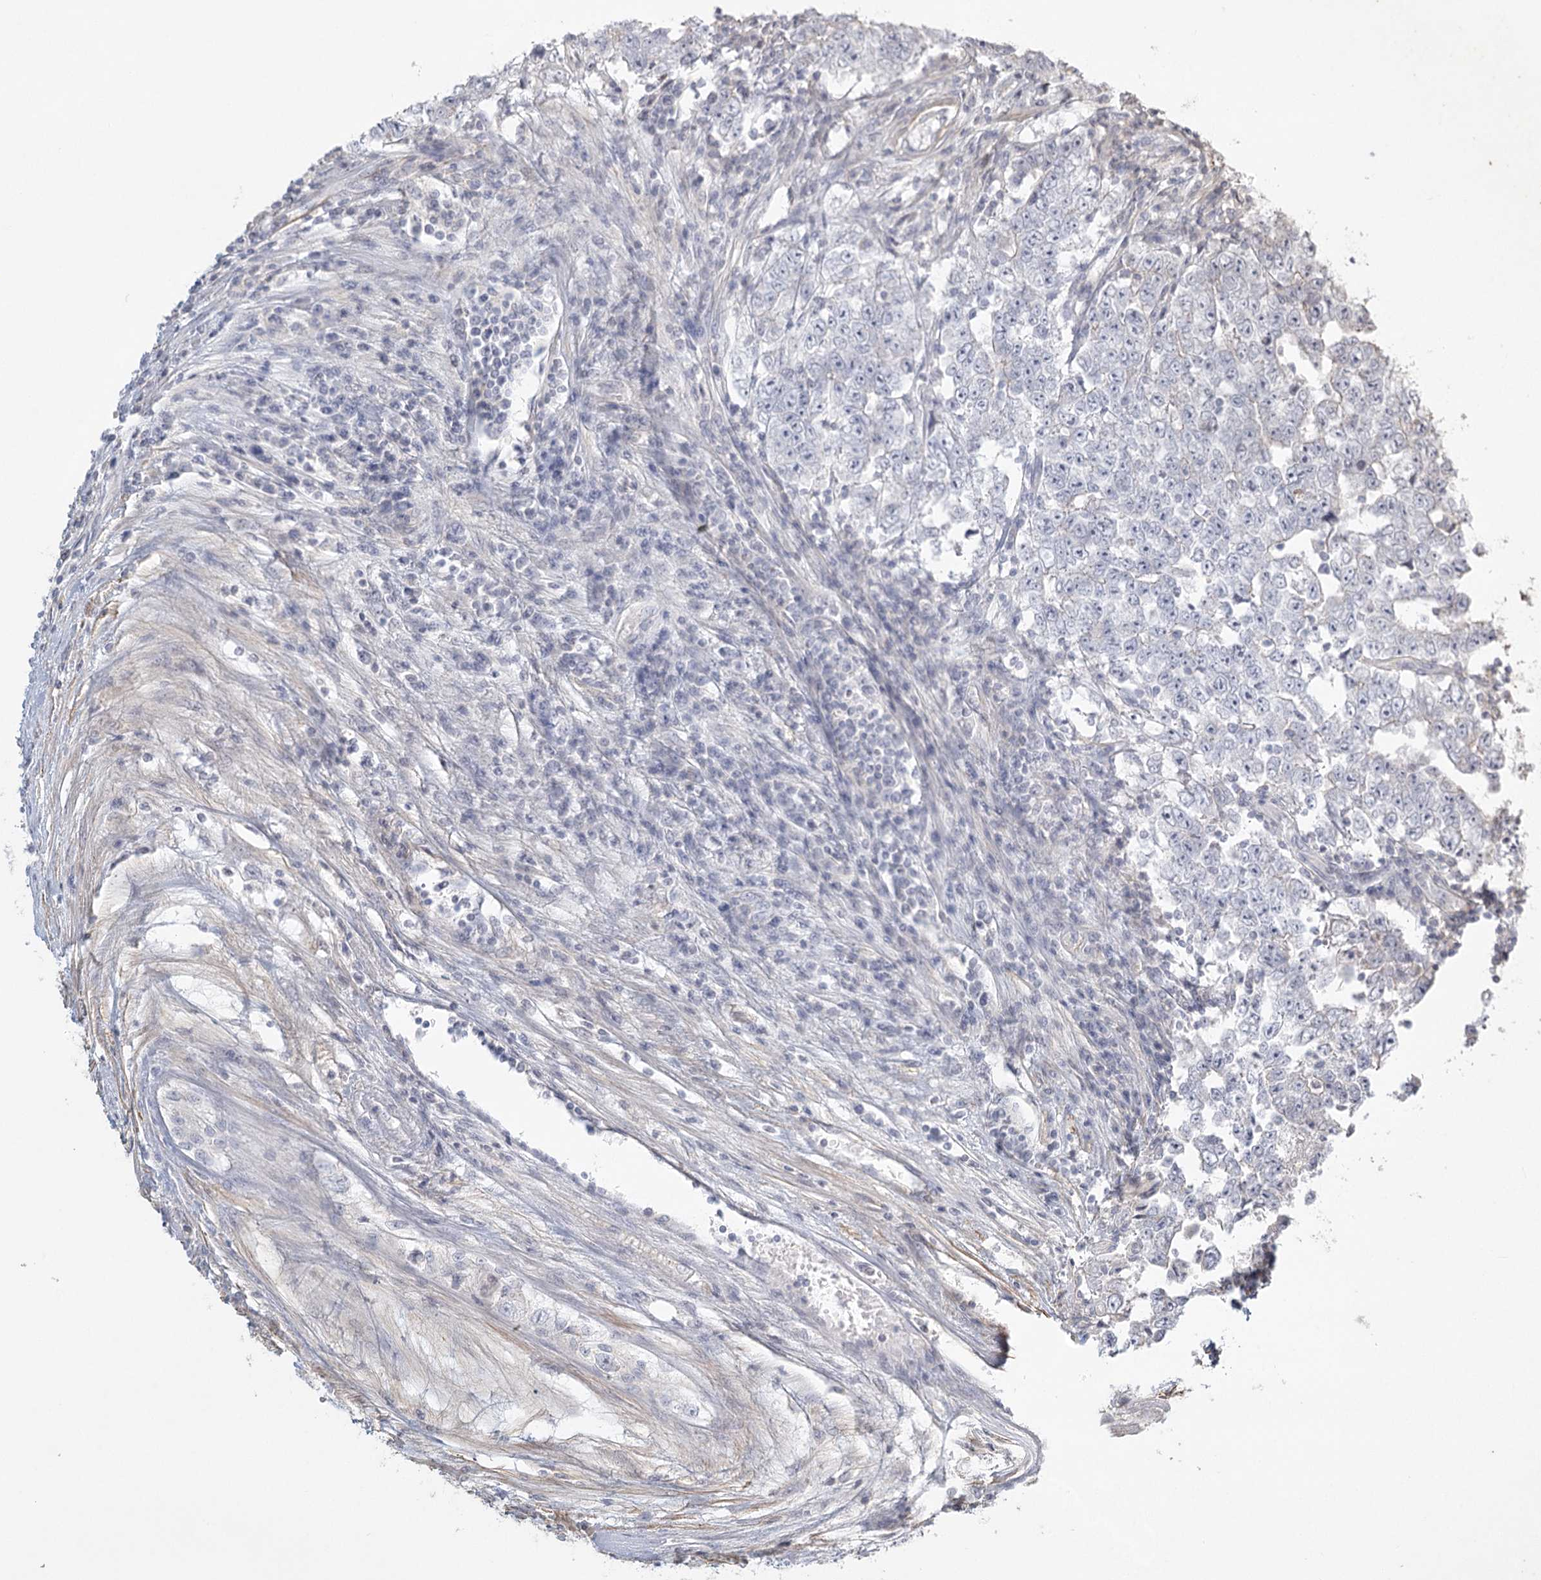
{"staining": {"intensity": "negative", "quantity": "none", "location": "none"}, "tissue": "testis cancer", "cell_type": "Tumor cells", "image_type": "cancer", "snomed": [{"axis": "morphology", "description": "Carcinoma, Embryonal, NOS"}, {"axis": "topography", "description": "Testis"}], "caption": "An immunohistochemistry histopathology image of embryonal carcinoma (testis) is shown. There is no staining in tumor cells of embryonal carcinoma (testis).", "gene": "INPP4B", "patient": {"sex": "male", "age": 25}}